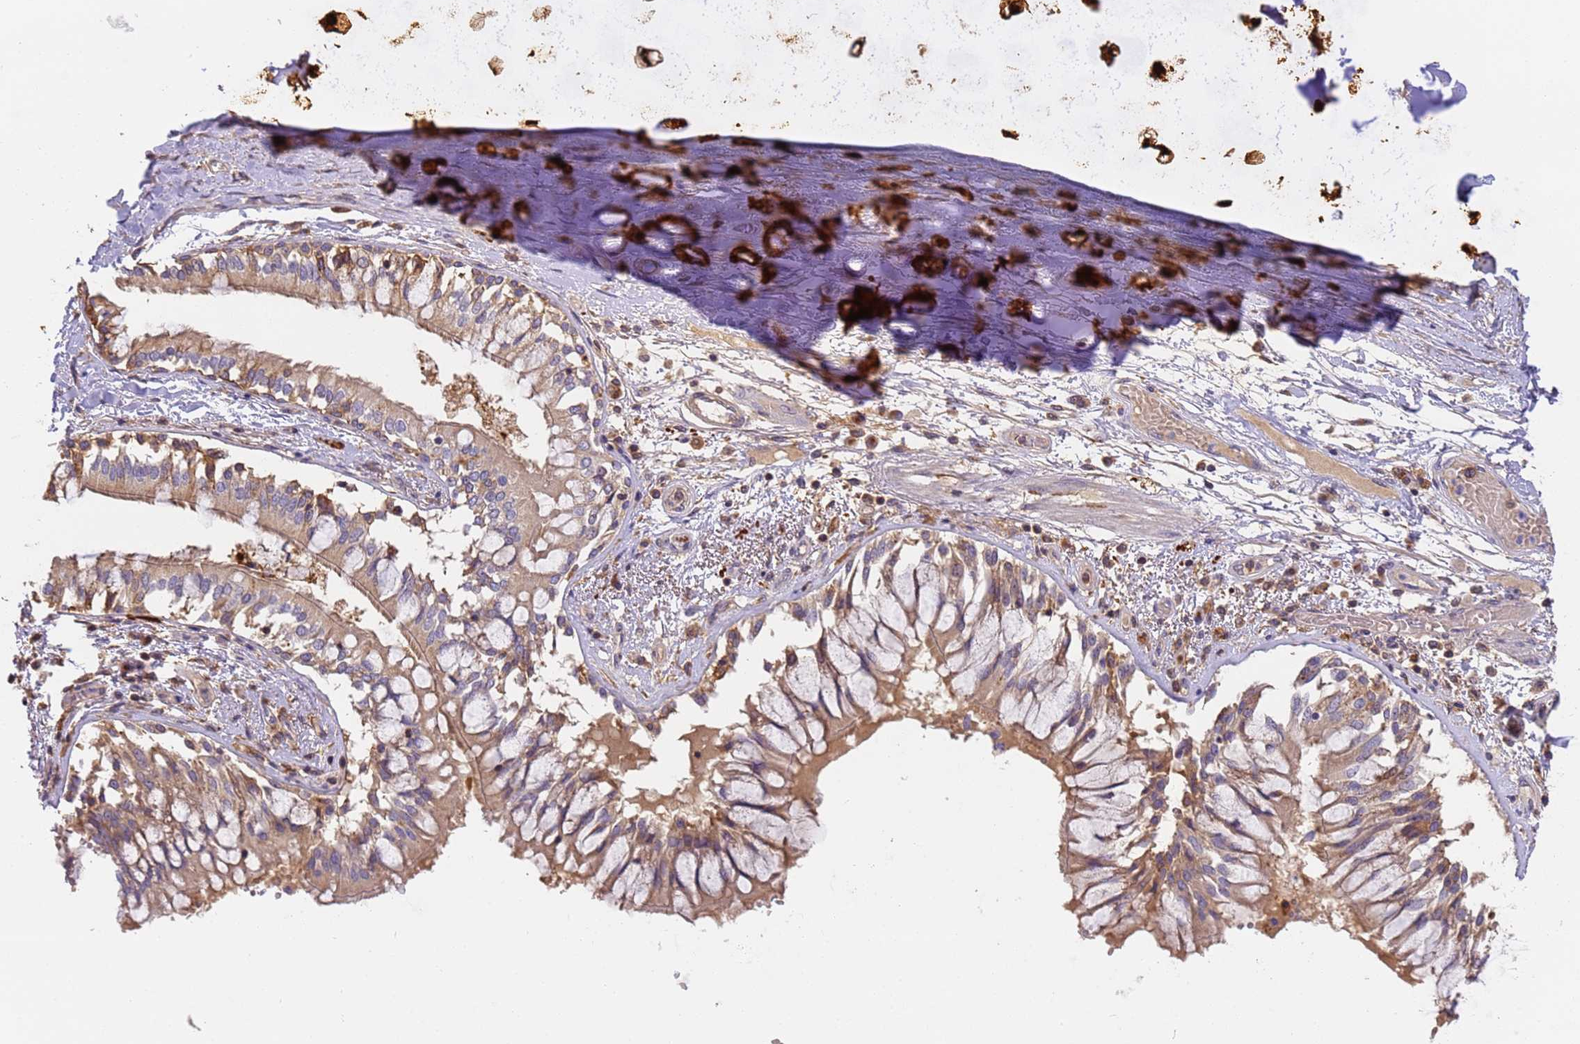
{"staining": {"intensity": "moderate", "quantity": ">75%", "location": "cytoplasmic/membranous"}, "tissue": "adipose tissue", "cell_type": "Adipocytes", "image_type": "normal", "snomed": [{"axis": "morphology", "description": "Normal tissue, NOS"}, {"axis": "topography", "description": "Cartilage tissue"}, {"axis": "topography", "description": "Bronchus"}, {"axis": "topography", "description": "Lung"}, {"axis": "topography", "description": "Peripheral nerve tissue"}], "caption": "Protein staining exhibits moderate cytoplasmic/membranous expression in approximately >75% of adipocytes in benign adipose tissue.", "gene": "M6PR", "patient": {"sex": "female", "age": 49}}